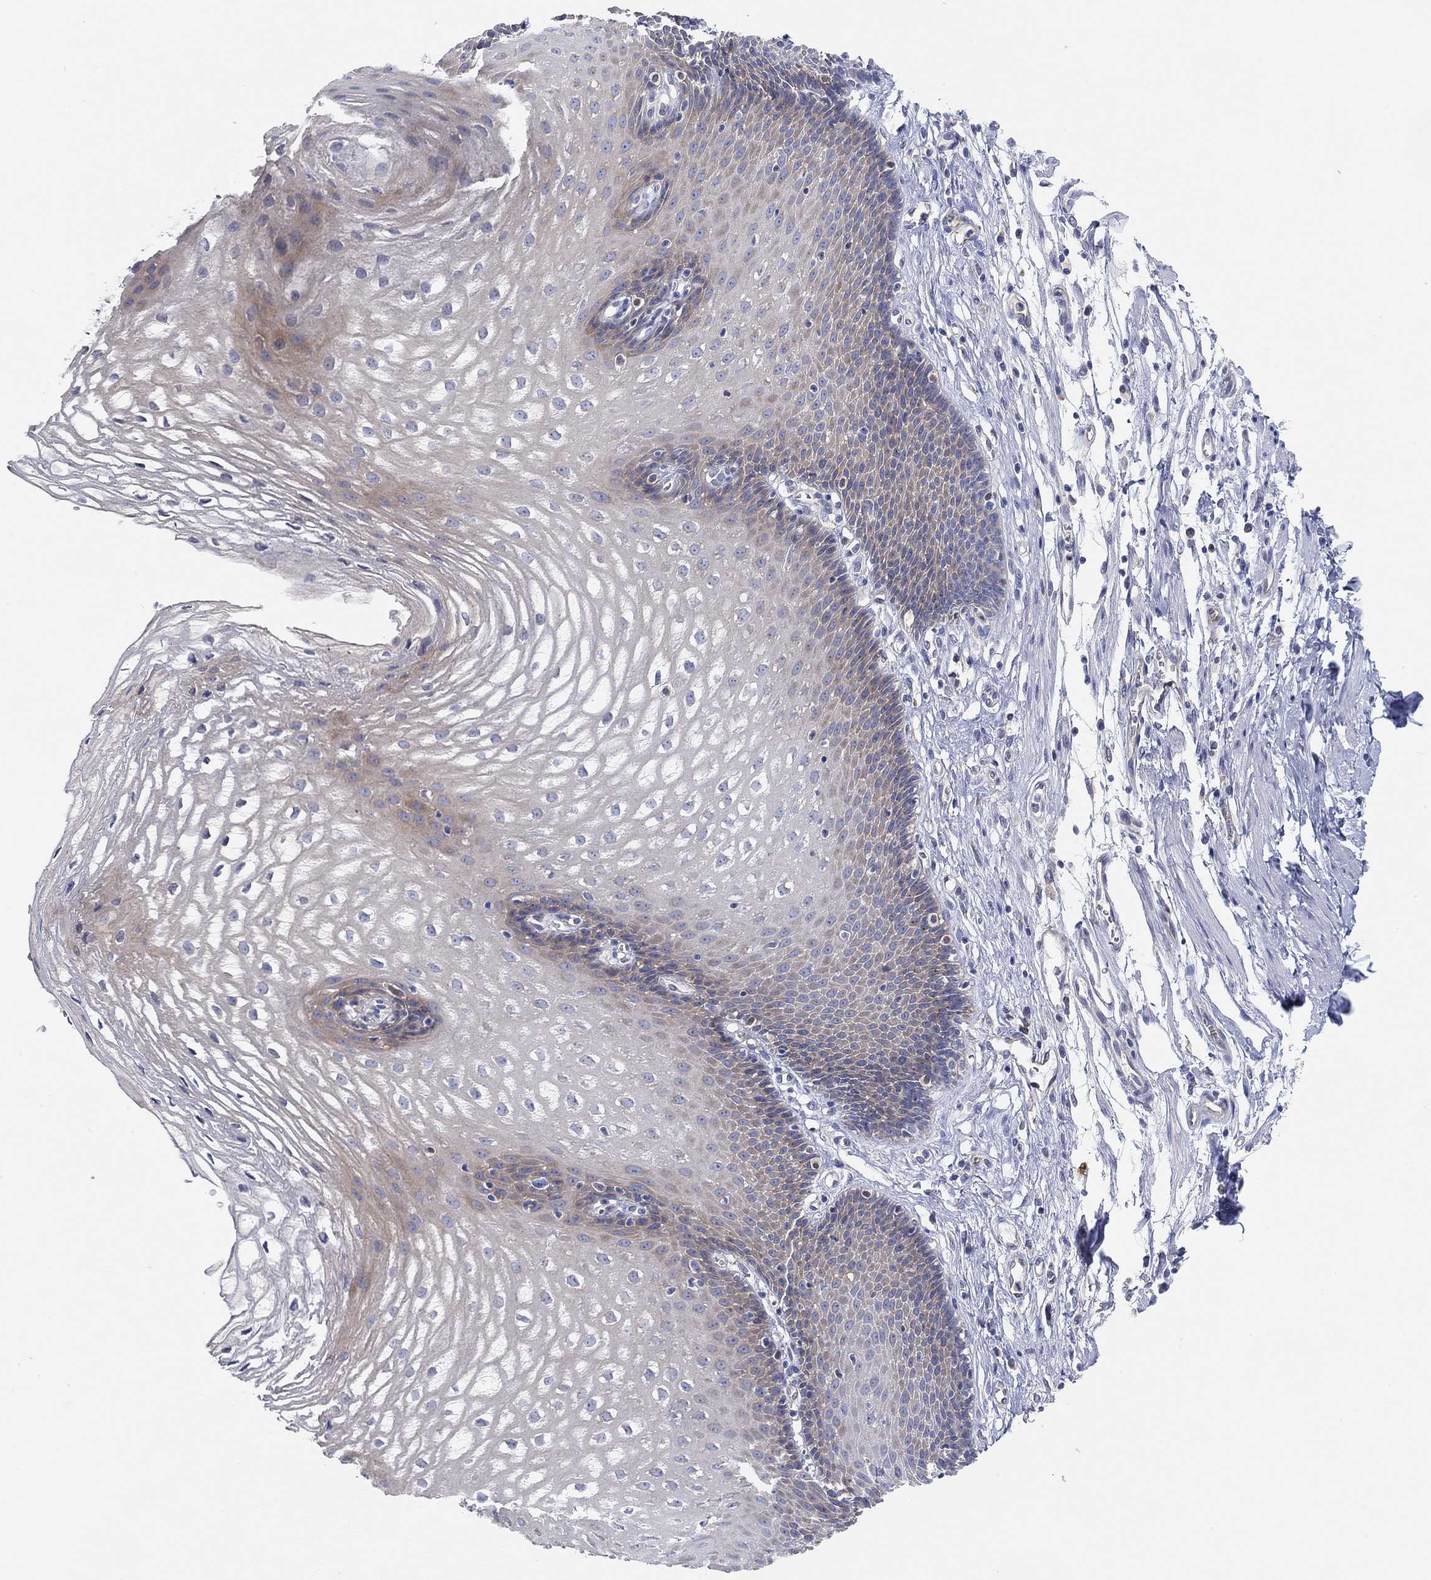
{"staining": {"intensity": "weak", "quantity": "25%-75%", "location": "cytoplasmic/membranous"}, "tissue": "esophagus", "cell_type": "Squamous epithelial cells", "image_type": "normal", "snomed": [{"axis": "morphology", "description": "Normal tissue, NOS"}, {"axis": "topography", "description": "Esophagus"}], "caption": "Immunohistochemistry staining of normal esophagus, which shows low levels of weak cytoplasmic/membranous expression in about 25%-75% of squamous epithelial cells indicating weak cytoplasmic/membranous protein positivity. The staining was performed using DAB (3,3'-diaminobenzidine) (brown) for protein detection and nuclei were counterstained in hematoxylin (blue).", "gene": "RGS1", "patient": {"sex": "male", "age": 72}}